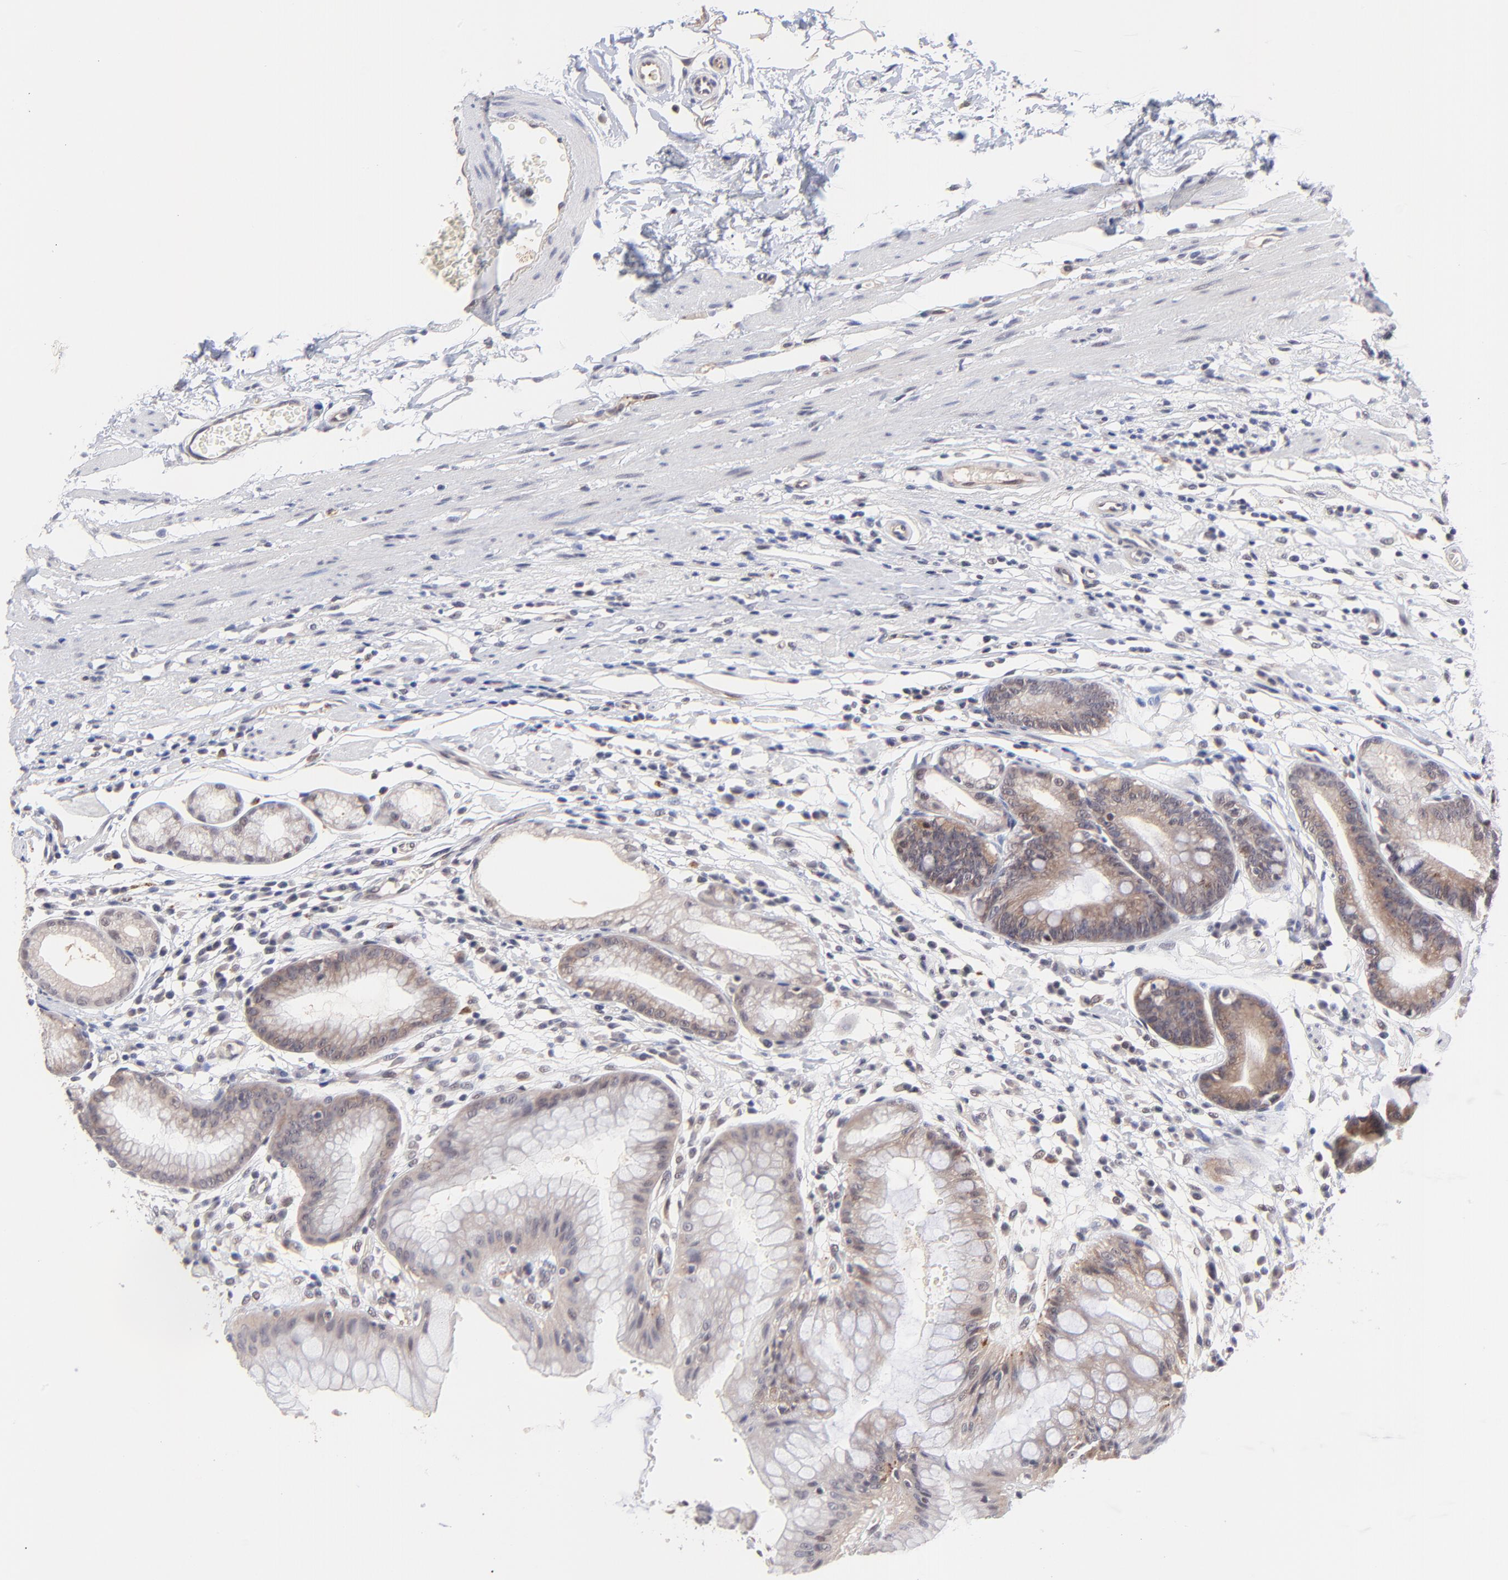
{"staining": {"intensity": "weak", "quantity": ">75%", "location": "cytoplasmic/membranous"}, "tissue": "stomach", "cell_type": "Glandular cells", "image_type": "normal", "snomed": [{"axis": "morphology", "description": "Normal tissue, NOS"}, {"axis": "morphology", "description": "Inflammation, NOS"}, {"axis": "topography", "description": "Stomach, lower"}], "caption": "Glandular cells display low levels of weak cytoplasmic/membranous positivity in about >75% of cells in unremarkable human stomach.", "gene": "ZNF747", "patient": {"sex": "male", "age": 59}}